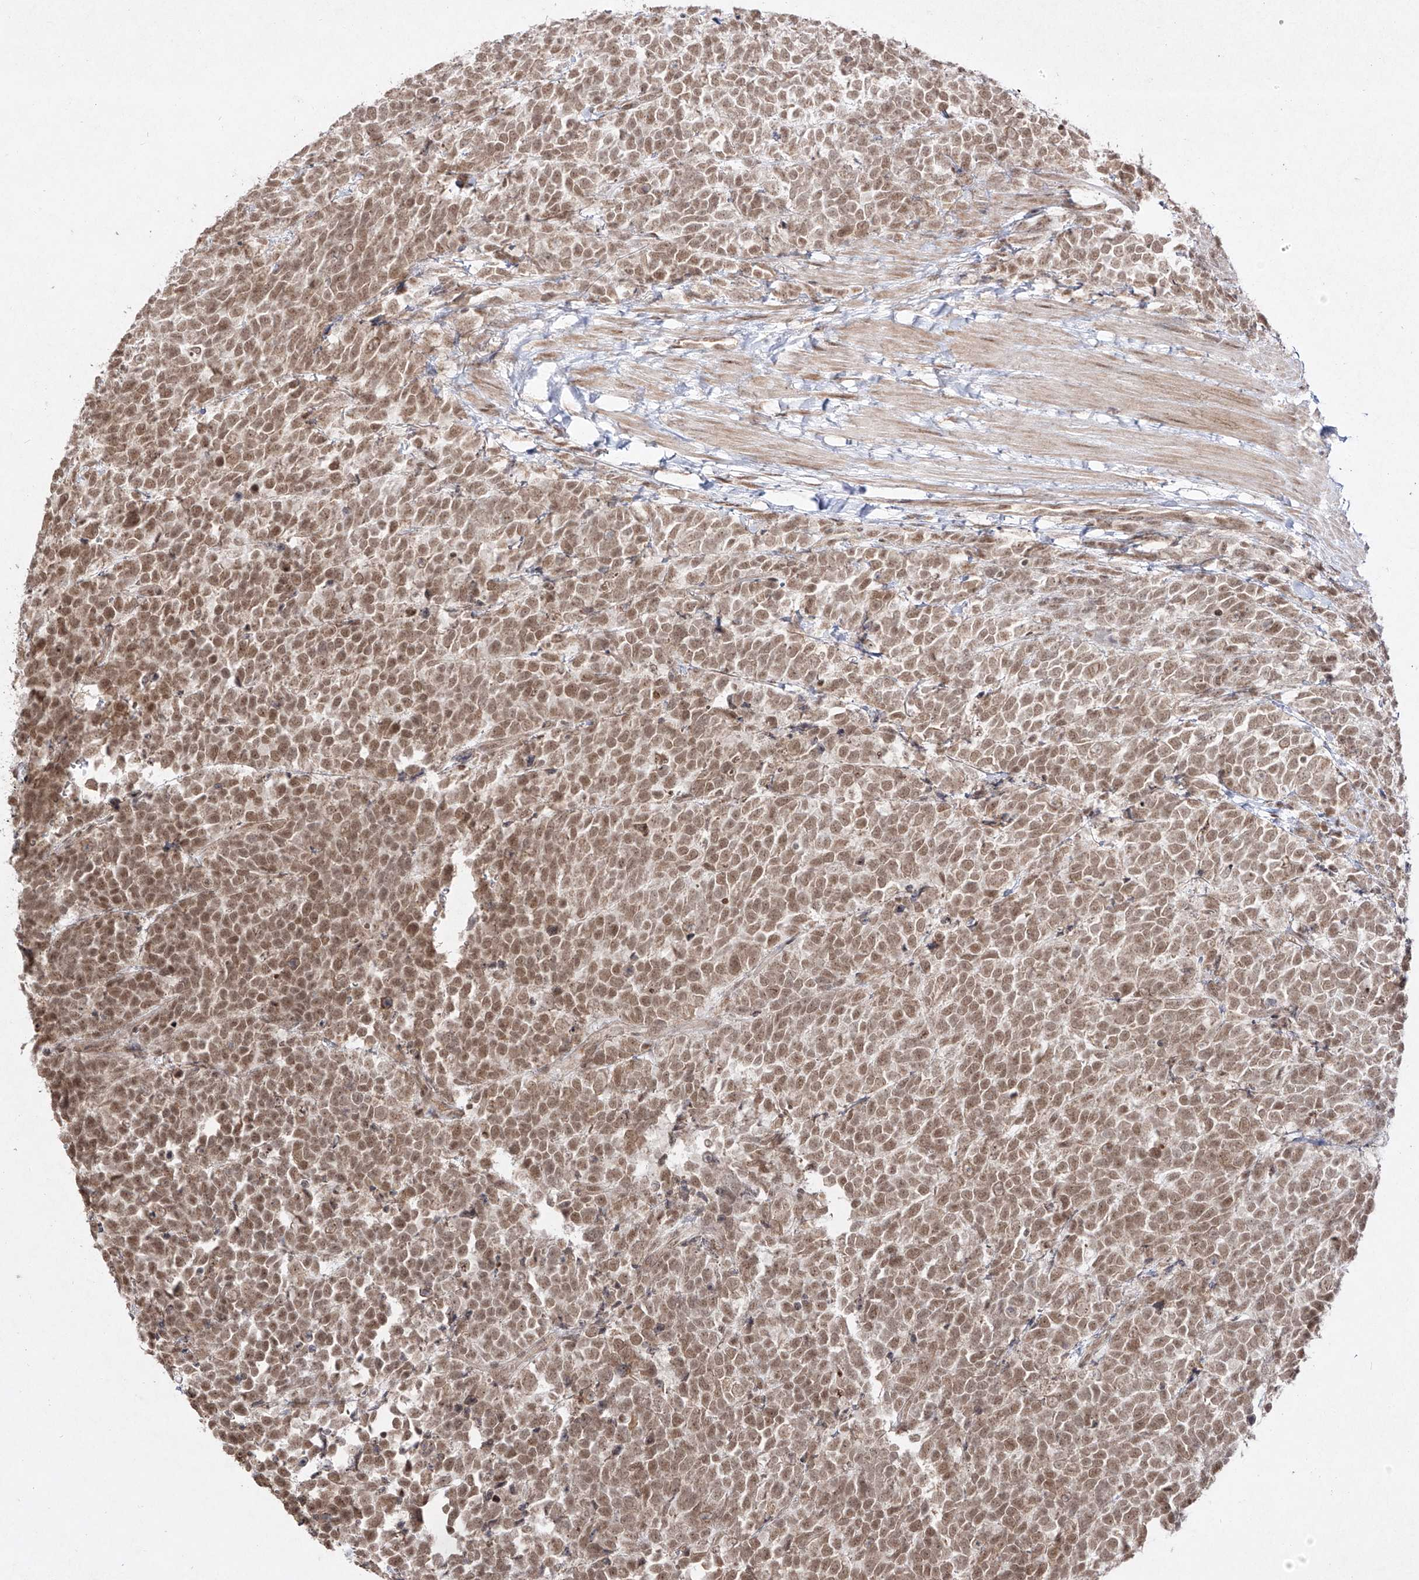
{"staining": {"intensity": "moderate", "quantity": ">75%", "location": "nuclear"}, "tissue": "urothelial cancer", "cell_type": "Tumor cells", "image_type": "cancer", "snomed": [{"axis": "morphology", "description": "Urothelial carcinoma, High grade"}, {"axis": "topography", "description": "Urinary bladder"}], "caption": "Moderate nuclear protein expression is identified in about >75% of tumor cells in urothelial cancer.", "gene": "SNRNP27", "patient": {"sex": "female", "age": 82}}